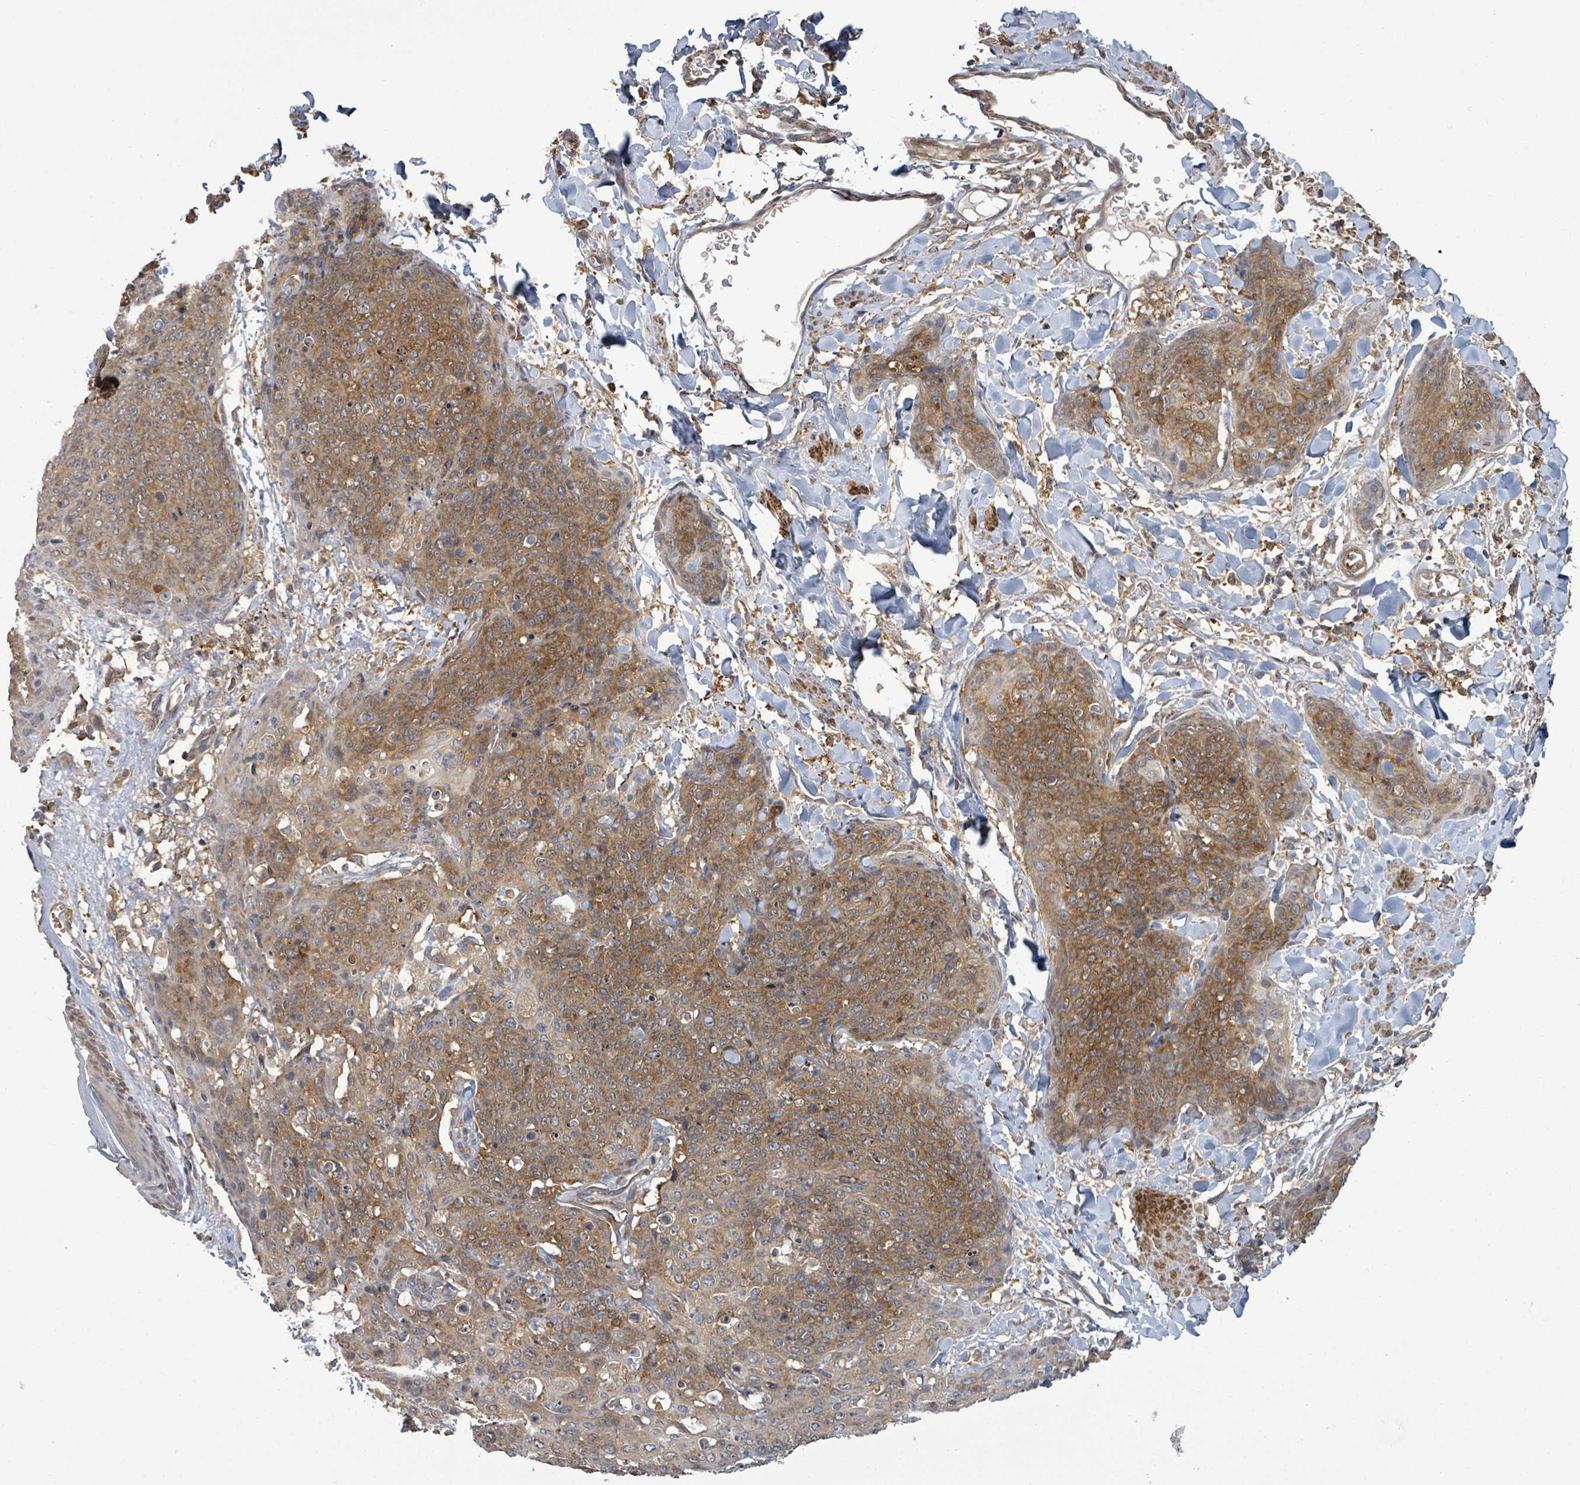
{"staining": {"intensity": "moderate", "quantity": ">75%", "location": "cytoplasmic/membranous"}, "tissue": "skin cancer", "cell_type": "Tumor cells", "image_type": "cancer", "snomed": [{"axis": "morphology", "description": "Squamous cell carcinoma, NOS"}, {"axis": "topography", "description": "Skin"}, {"axis": "topography", "description": "Vulva"}], "caption": "This image reveals immunohistochemistry (IHC) staining of human skin squamous cell carcinoma, with medium moderate cytoplasmic/membranous positivity in approximately >75% of tumor cells.", "gene": "MAP3K6", "patient": {"sex": "female", "age": 85}}